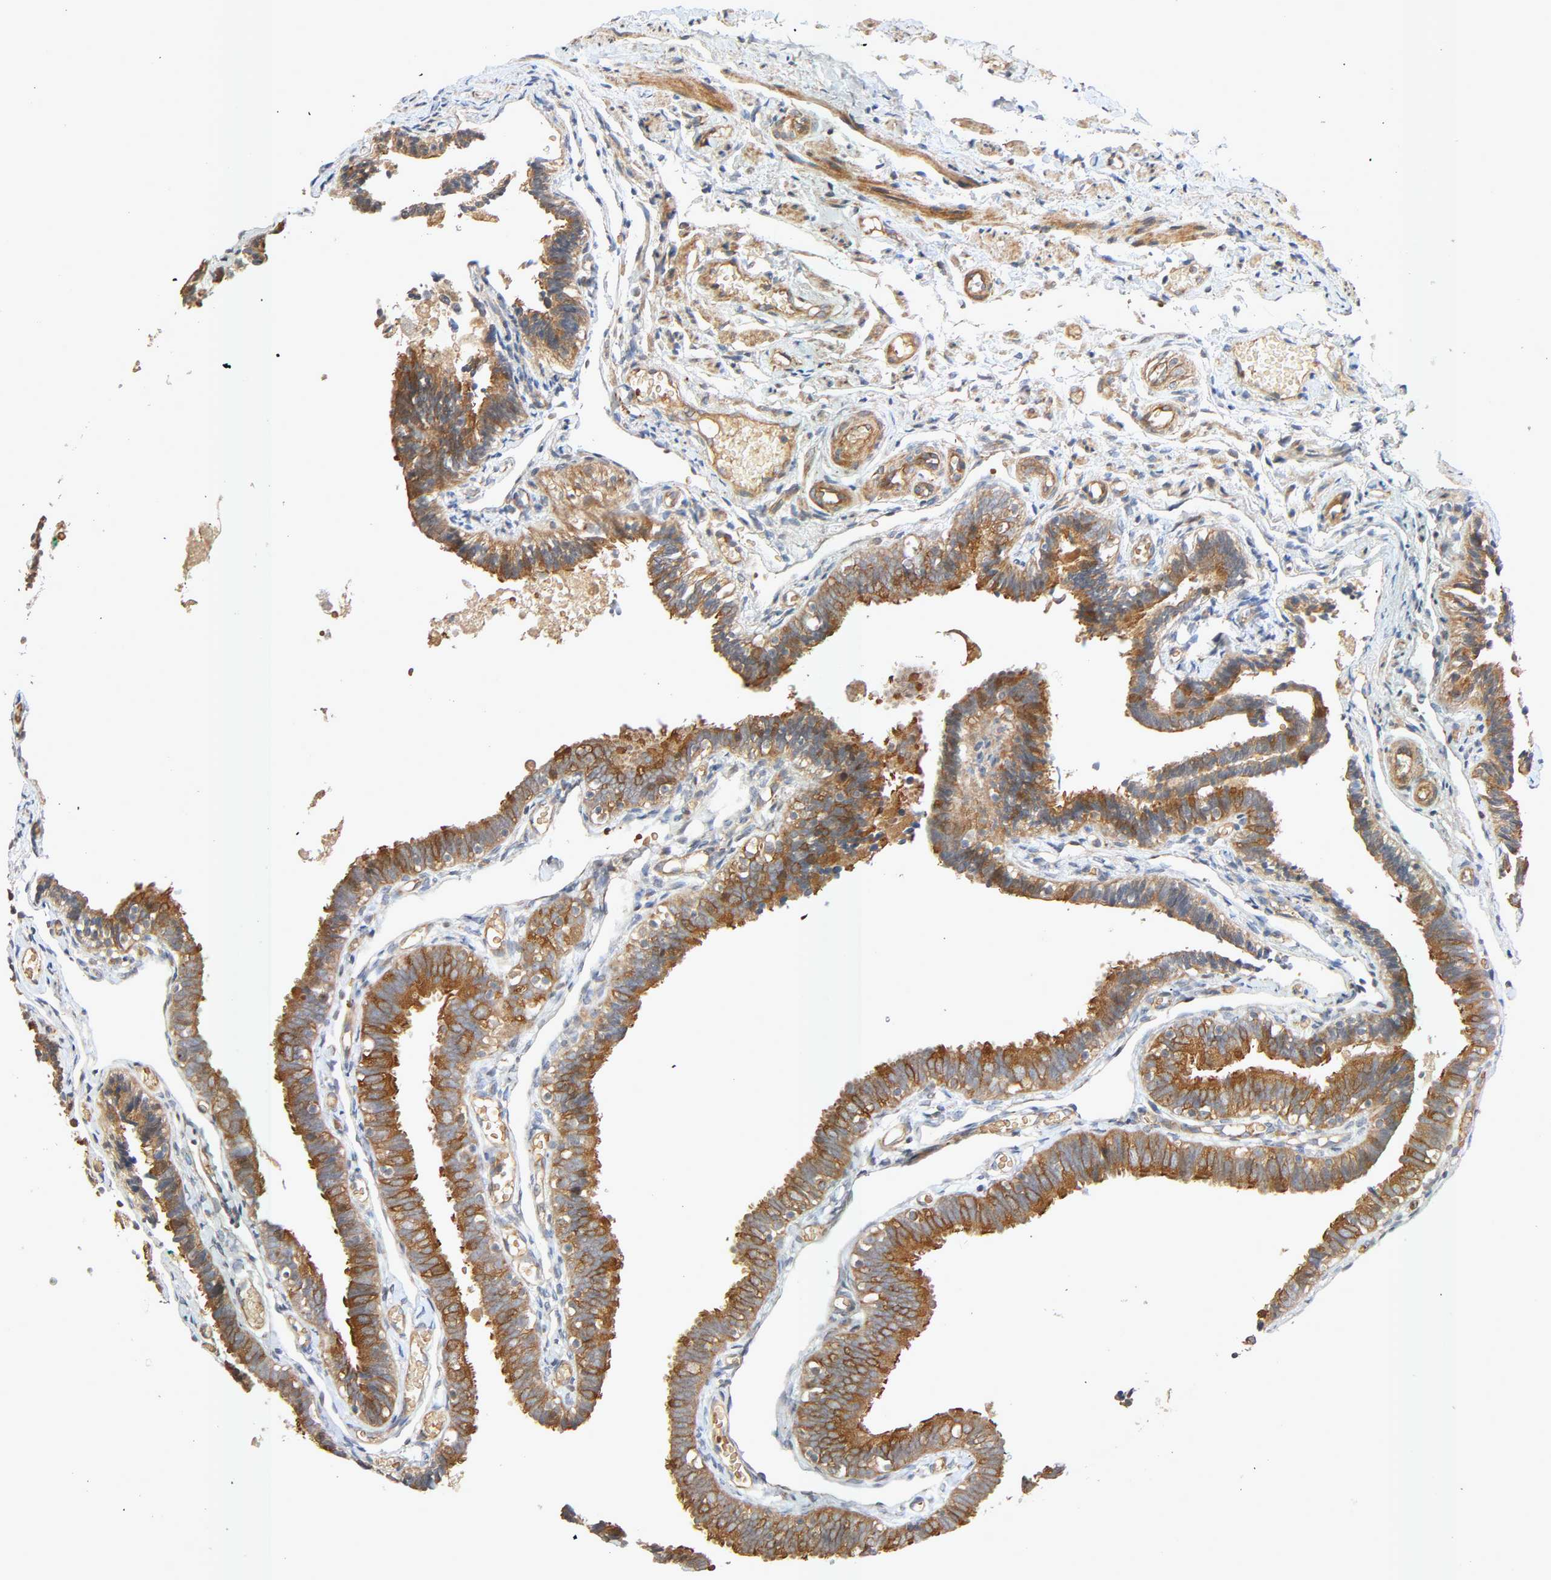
{"staining": {"intensity": "strong", "quantity": ">75%", "location": "cytoplasmic/membranous"}, "tissue": "fallopian tube", "cell_type": "Glandular cells", "image_type": "normal", "snomed": [{"axis": "morphology", "description": "Normal tissue, NOS"}, {"axis": "topography", "description": "Fallopian tube"}], "caption": "Protein expression analysis of benign fallopian tube reveals strong cytoplasmic/membranous expression in about >75% of glandular cells. (DAB = brown stain, brightfield microscopy at high magnification).", "gene": "SGSM1", "patient": {"sex": "female", "age": 46}}